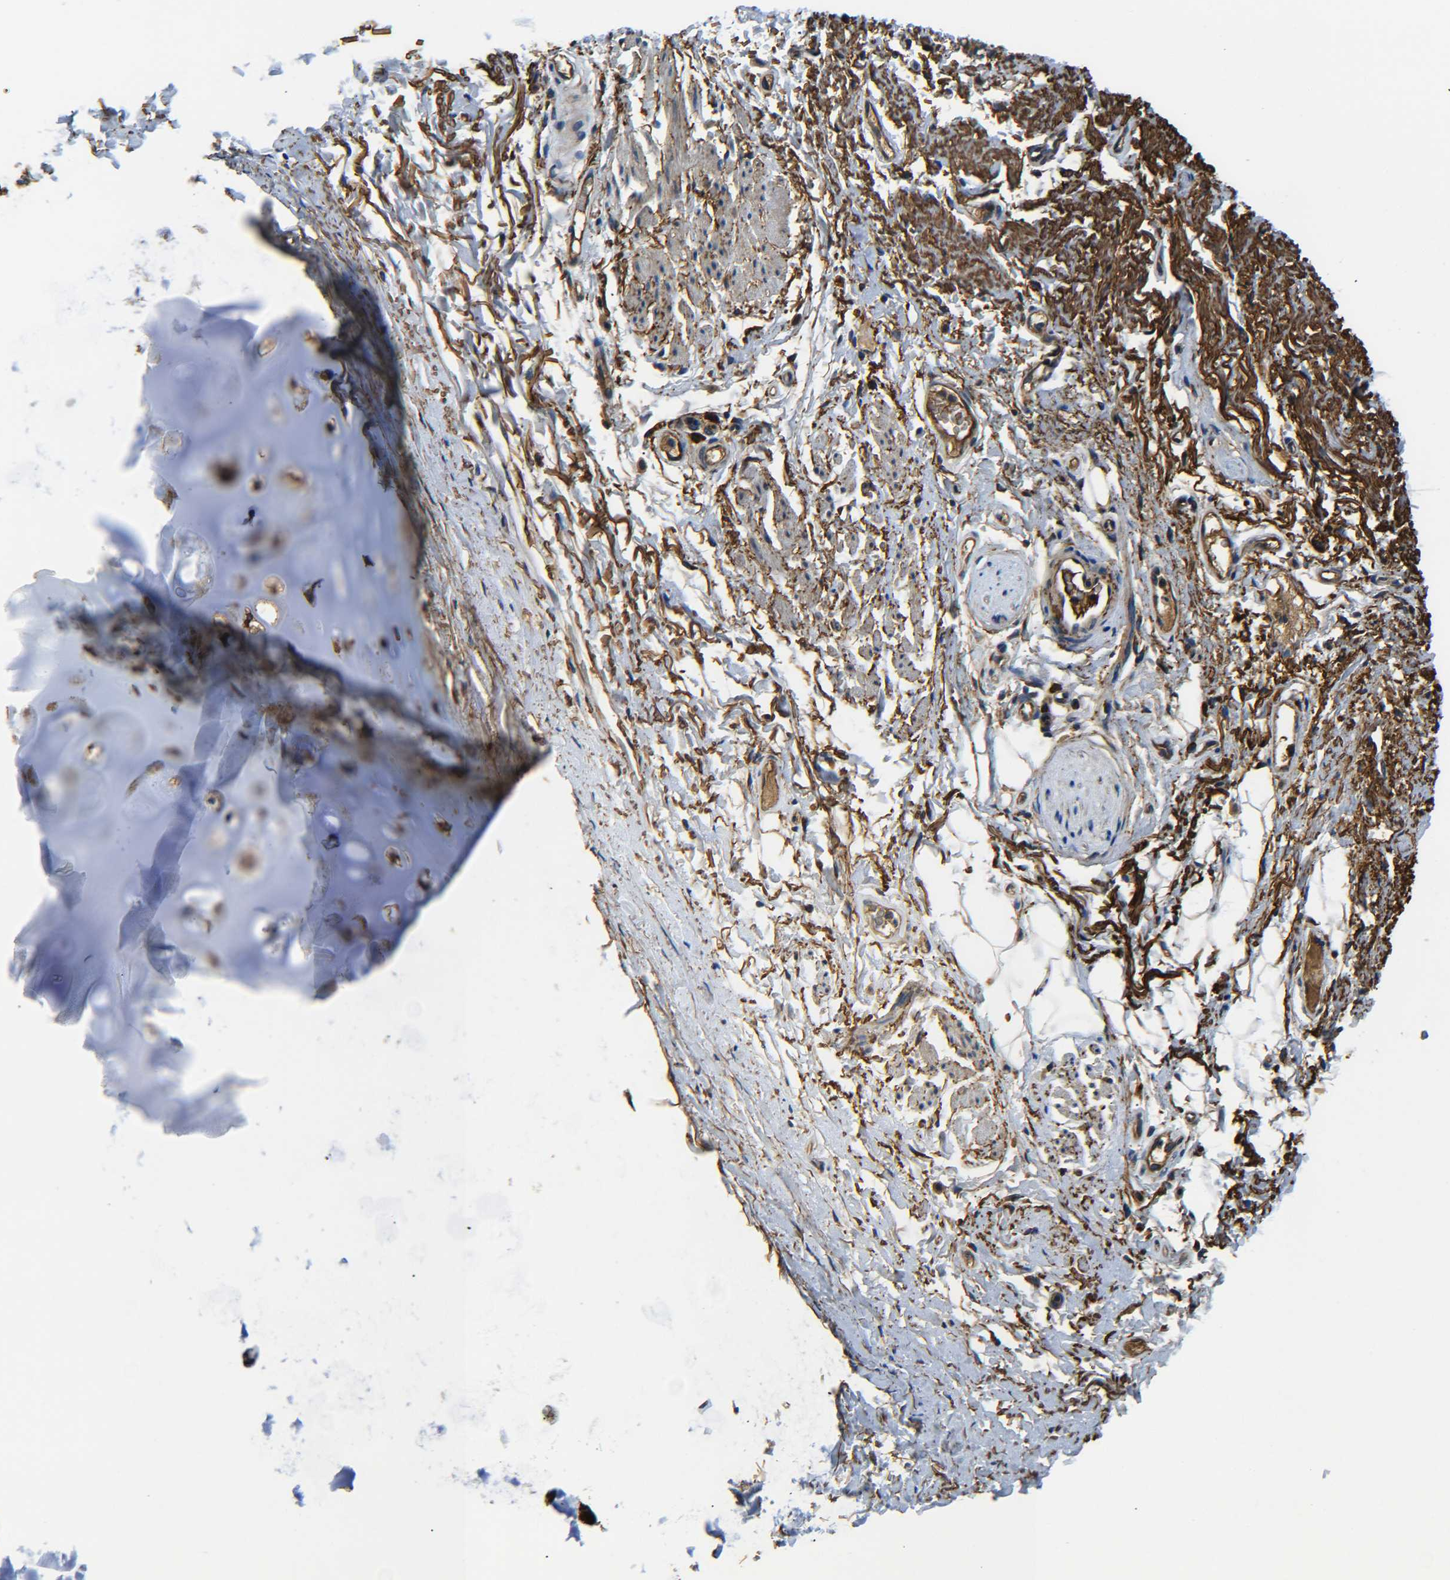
{"staining": {"intensity": "weak", "quantity": "25%-75%", "location": "cytoplasmic/membranous"}, "tissue": "adipose tissue", "cell_type": "Adipocytes", "image_type": "normal", "snomed": [{"axis": "morphology", "description": "Normal tissue, NOS"}, {"axis": "topography", "description": "Cartilage tissue"}, {"axis": "topography", "description": "Bronchus"}], "caption": "Protein staining of unremarkable adipose tissue displays weak cytoplasmic/membranous expression in approximately 25%-75% of adipocytes. Using DAB (brown) and hematoxylin (blue) stains, captured at high magnification using brightfield microscopy.", "gene": "PREB", "patient": {"sex": "female", "age": 73}}